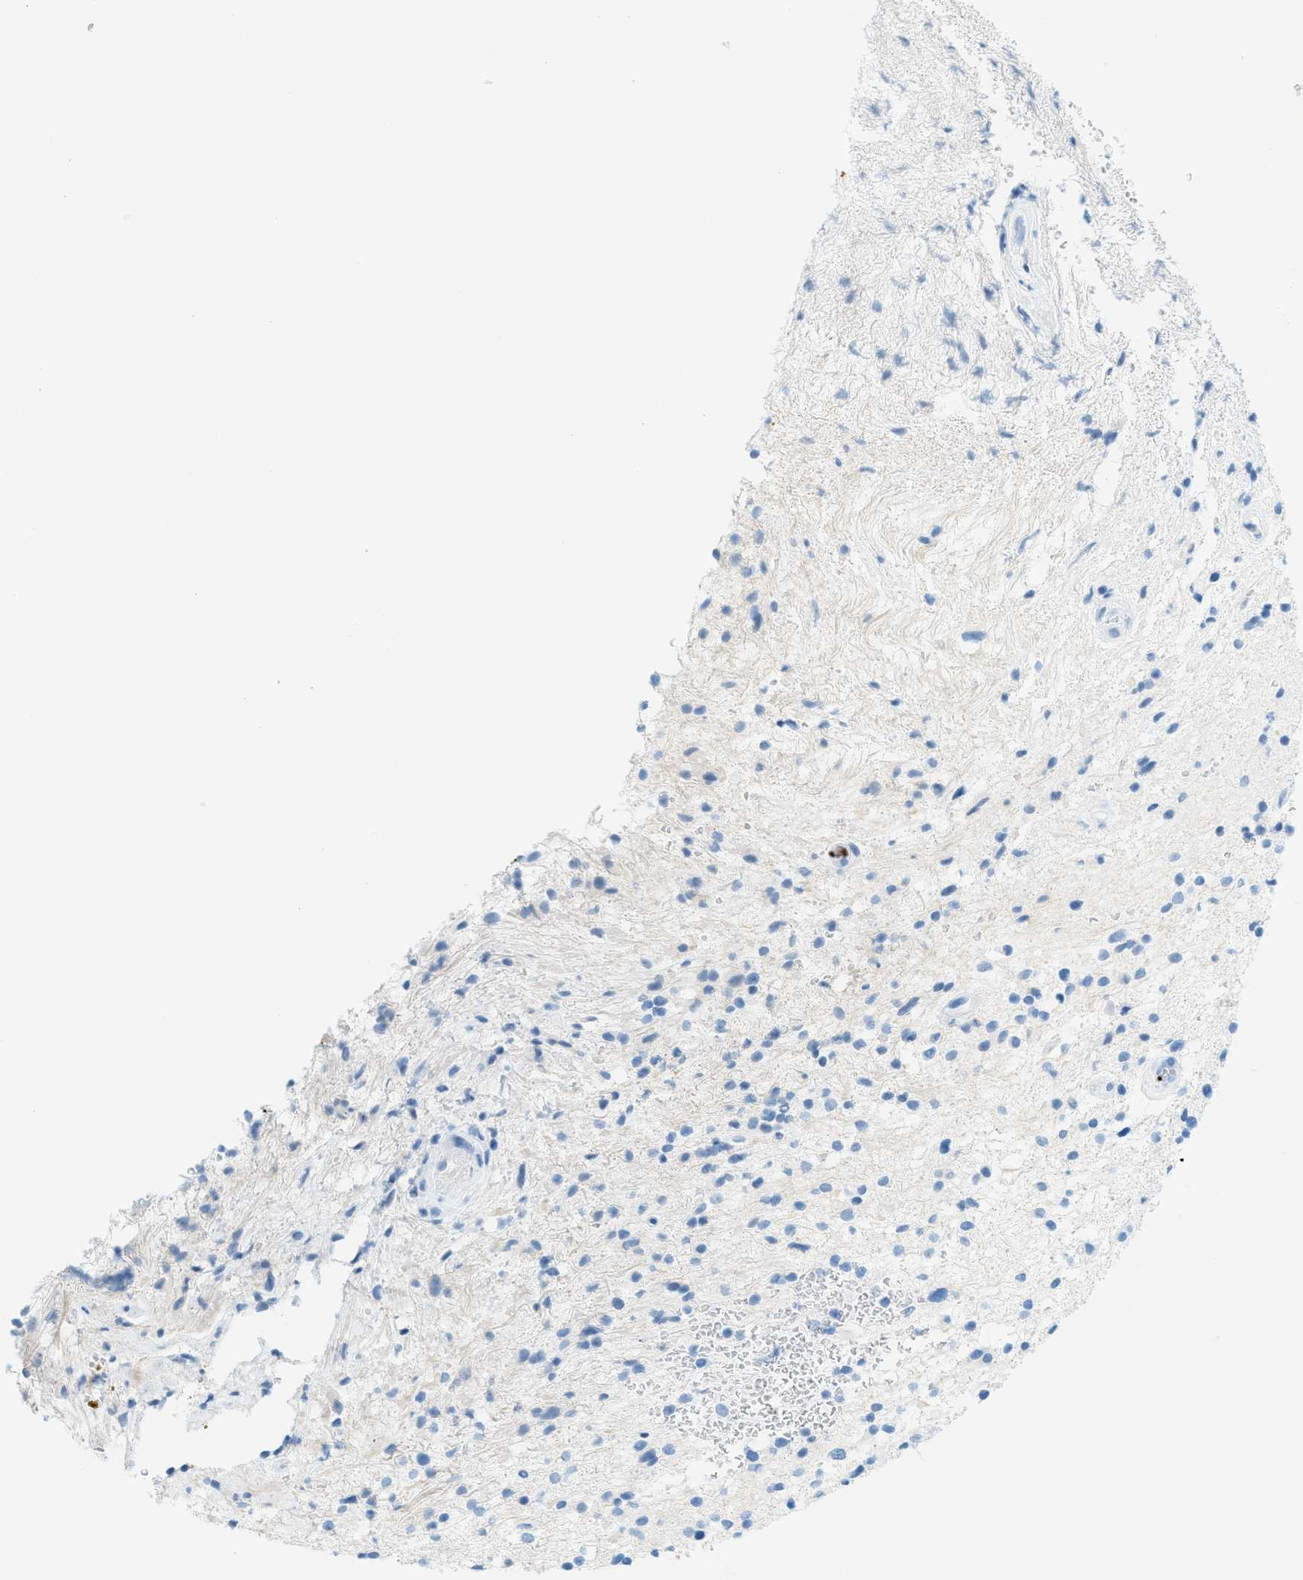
{"staining": {"intensity": "negative", "quantity": "none", "location": "none"}, "tissue": "glioma", "cell_type": "Tumor cells", "image_type": "cancer", "snomed": [{"axis": "morphology", "description": "Glioma, malignant, High grade"}, {"axis": "topography", "description": "Brain"}], "caption": "High power microscopy image of an immunohistochemistry (IHC) image of glioma, revealing no significant staining in tumor cells.", "gene": "PPBP", "patient": {"sex": "male", "age": 33}}